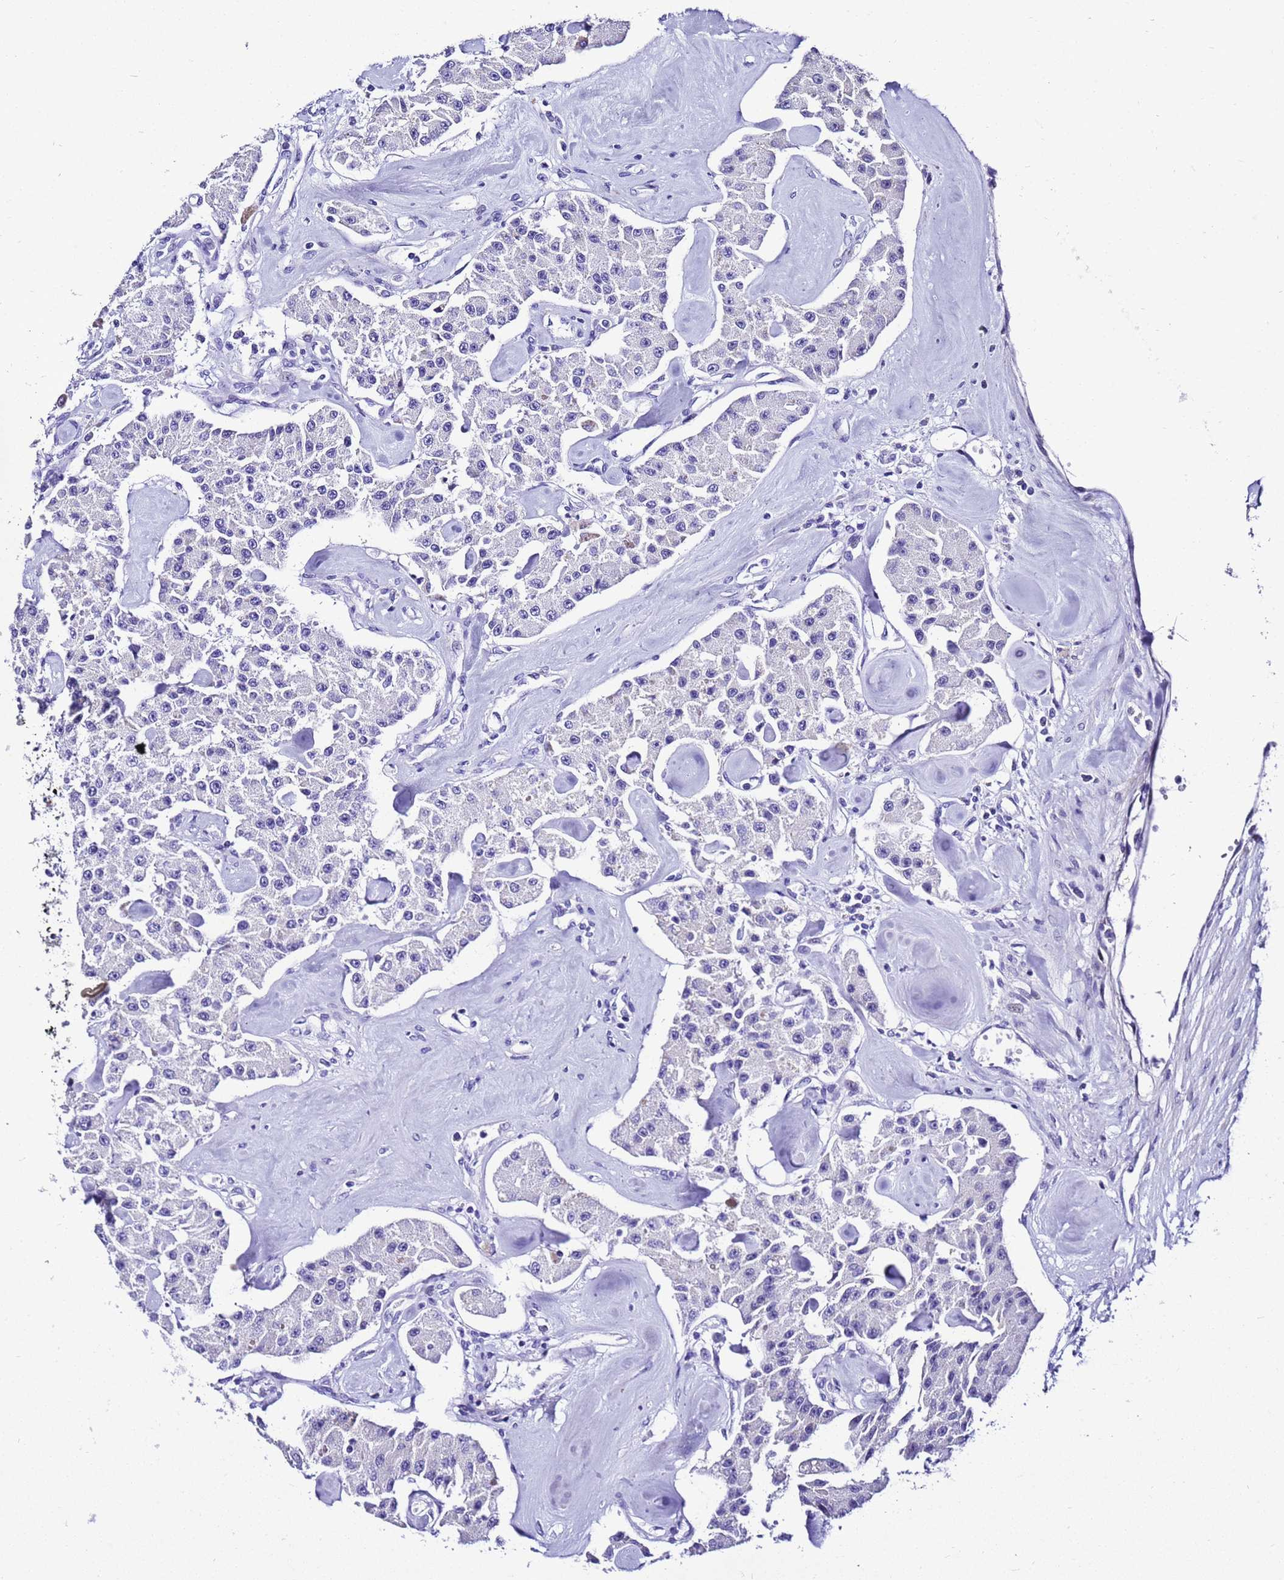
{"staining": {"intensity": "negative", "quantity": "none", "location": "none"}, "tissue": "carcinoid", "cell_type": "Tumor cells", "image_type": "cancer", "snomed": [{"axis": "morphology", "description": "Carcinoid, malignant, NOS"}, {"axis": "topography", "description": "Pancreas"}], "caption": "An immunohistochemistry (IHC) micrograph of carcinoid (malignant) is shown. There is no staining in tumor cells of carcinoid (malignant).", "gene": "ZNF417", "patient": {"sex": "male", "age": 41}}